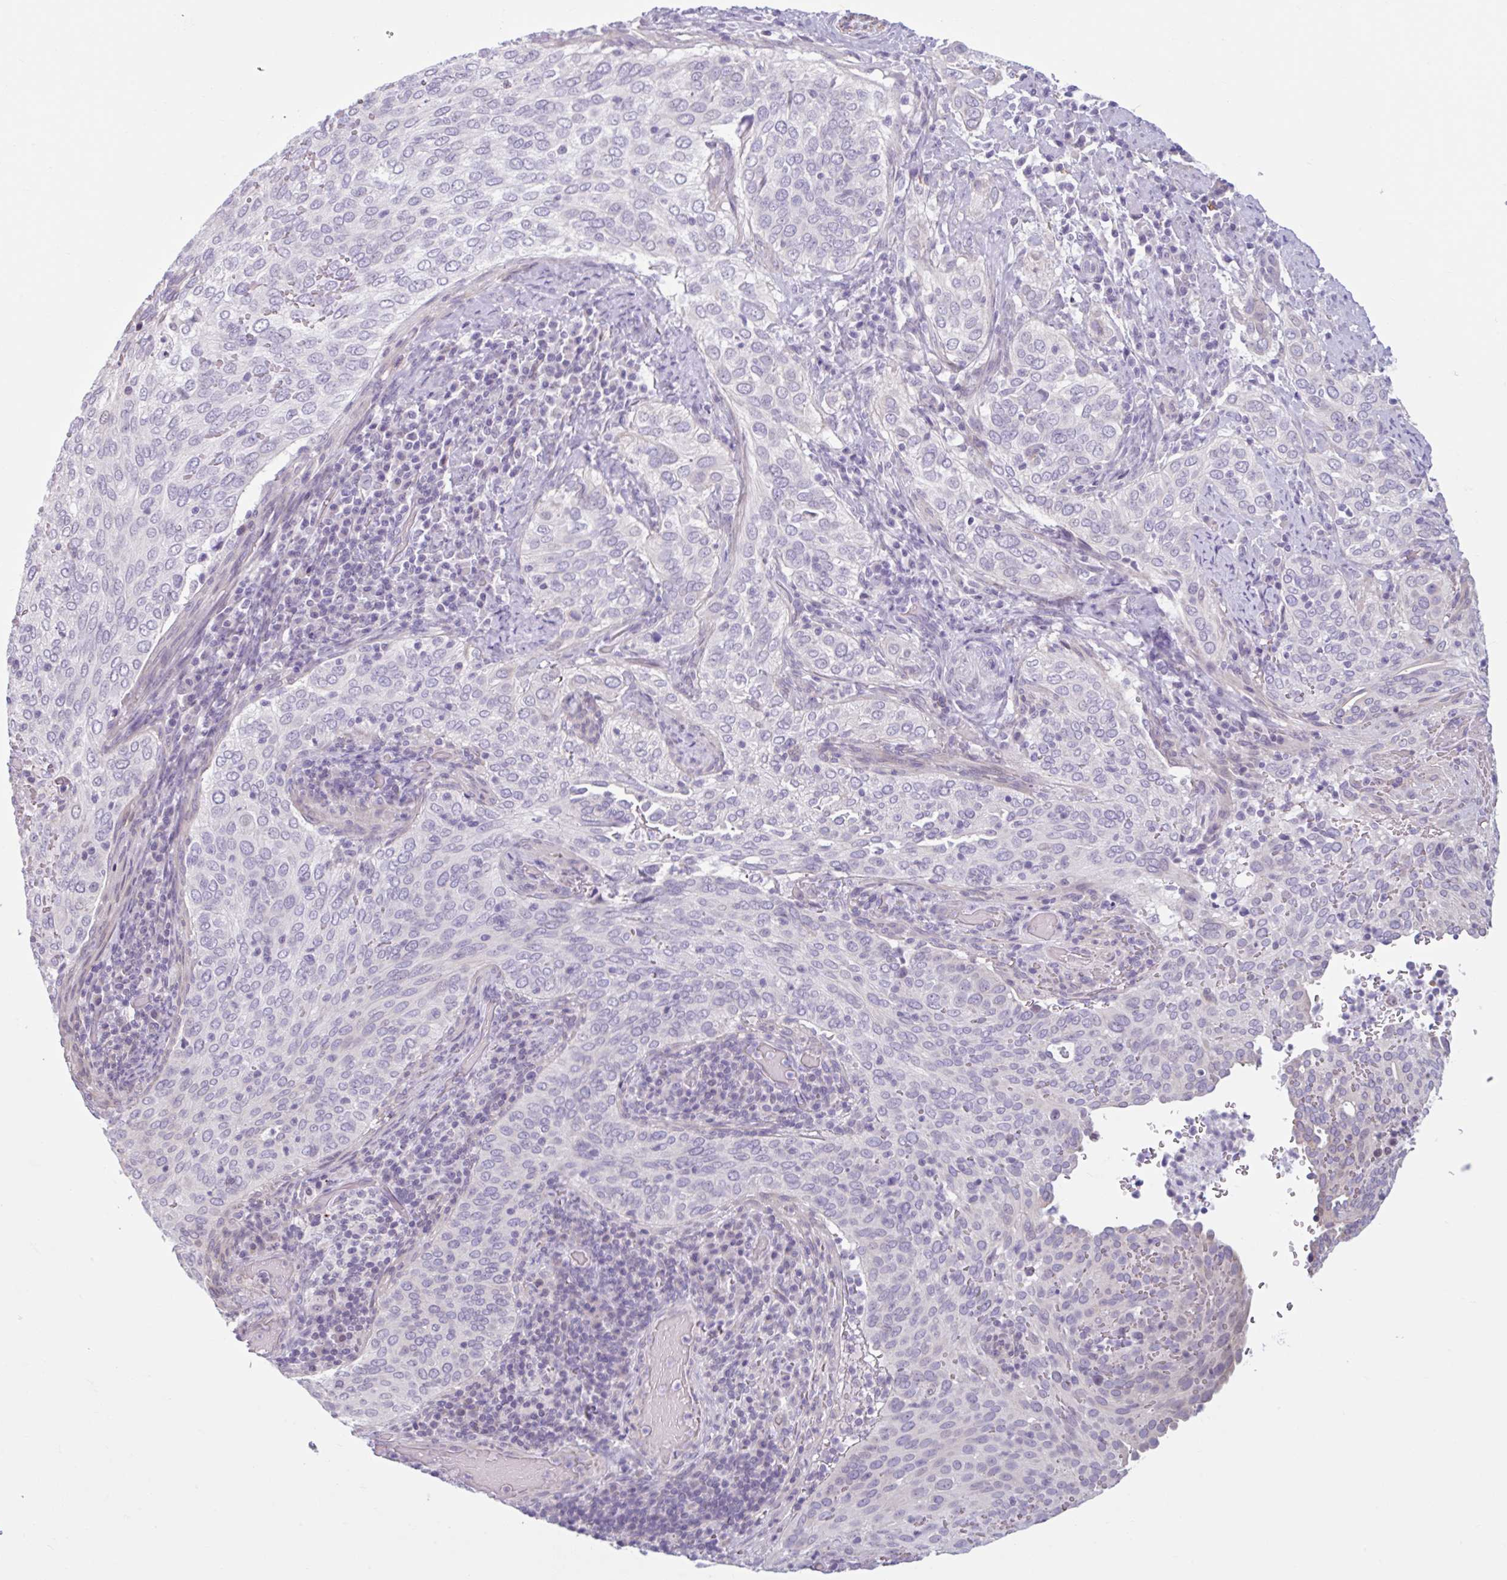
{"staining": {"intensity": "negative", "quantity": "none", "location": "none"}, "tissue": "cervical cancer", "cell_type": "Tumor cells", "image_type": "cancer", "snomed": [{"axis": "morphology", "description": "Squamous cell carcinoma, NOS"}, {"axis": "topography", "description": "Cervix"}], "caption": "Histopathology image shows no protein staining in tumor cells of squamous cell carcinoma (cervical) tissue.", "gene": "CDH19", "patient": {"sex": "female", "age": 38}}